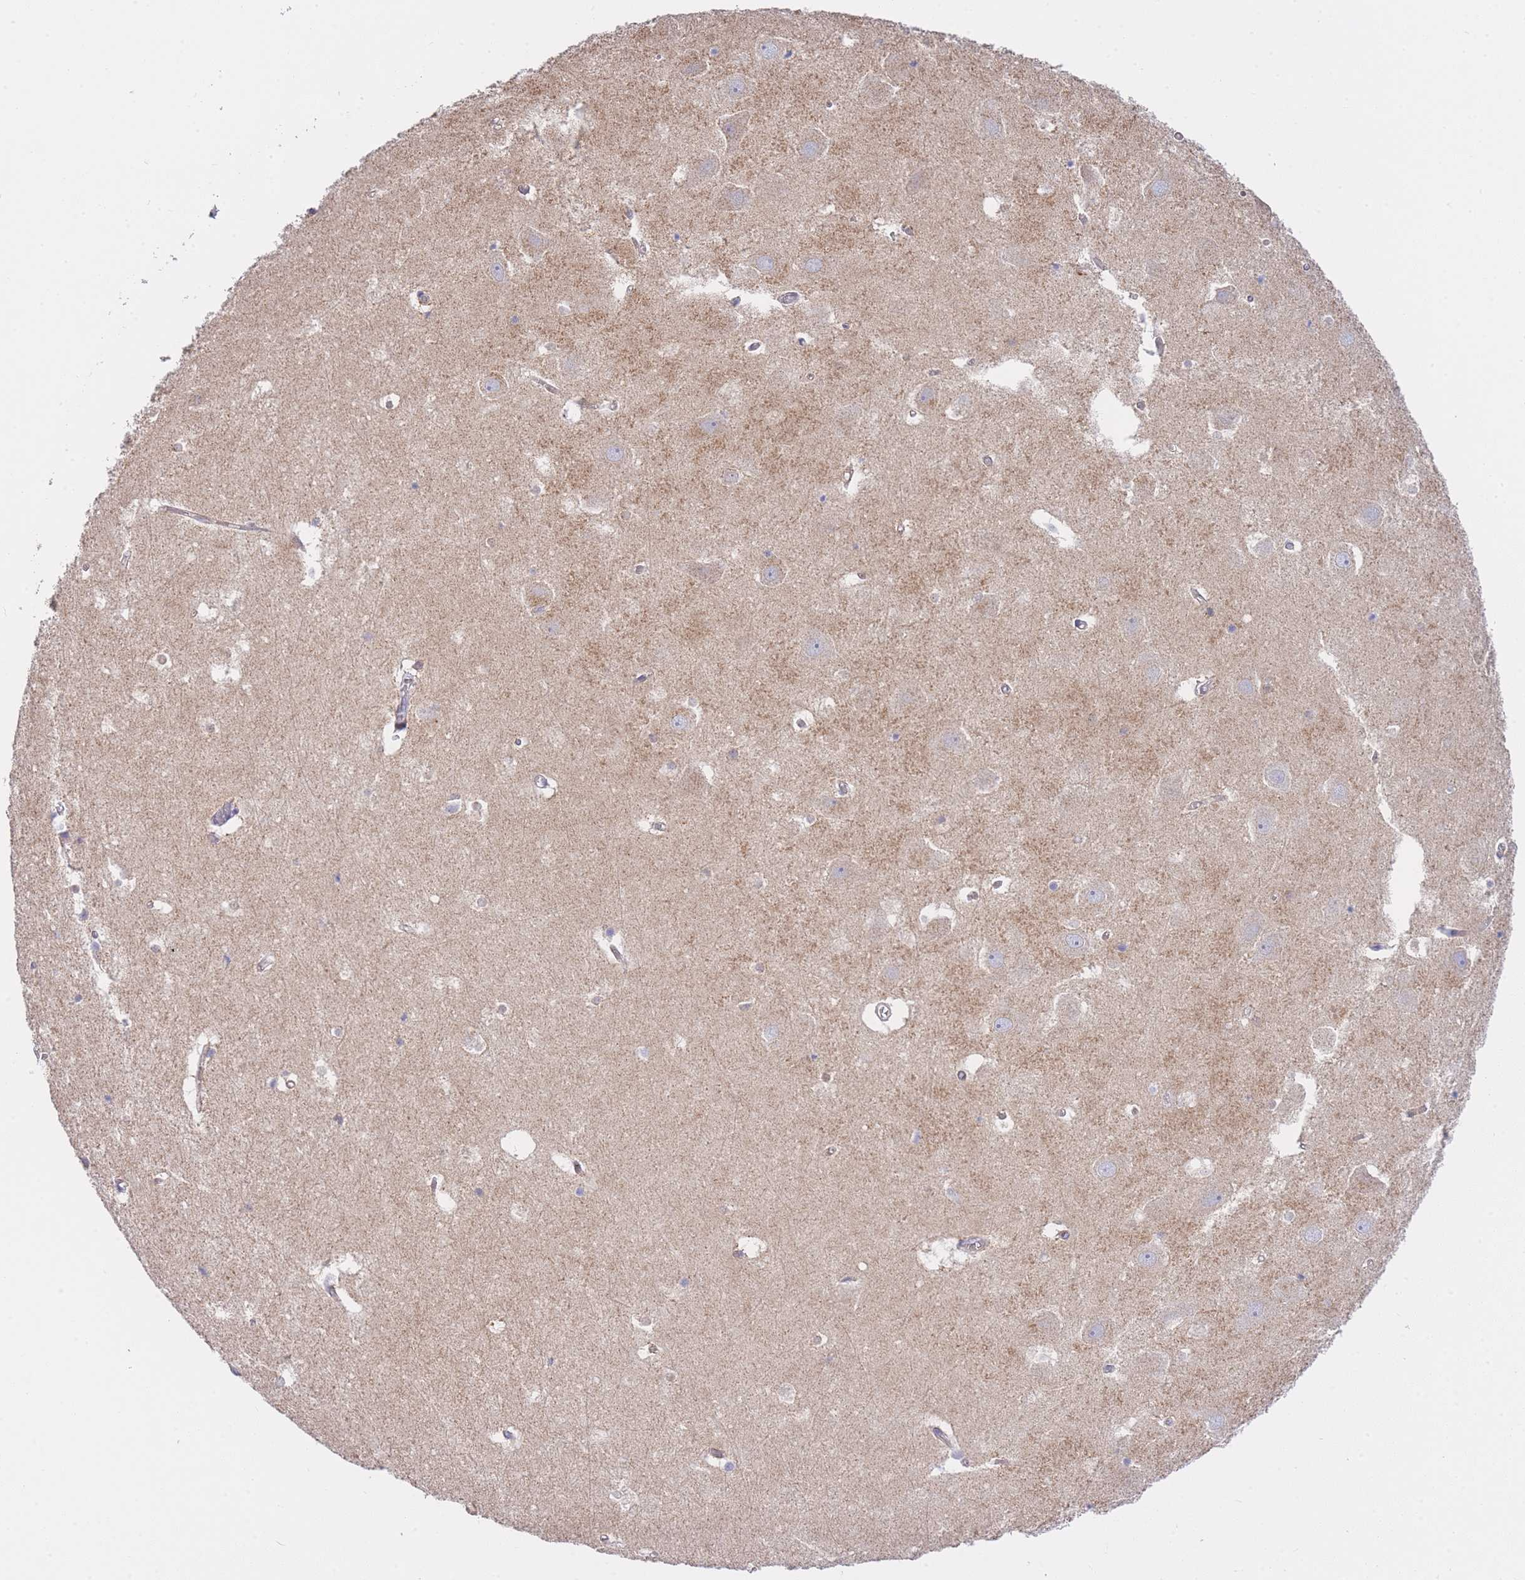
{"staining": {"intensity": "moderate", "quantity": "<25%", "location": "cytoplasmic/membranous"}, "tissue": "hippocampus", "cell_type": "Glial cells", "image_type": "normal", "snomed": [{"axis": "morphology", "description": "Normal tissue, NOS"}, {"axis": "topography", "description": "Hippocampus"}], "caption": "Glial cells show moderate cytoplasmic/membranous expression in about <25% of cells in normal hippocampus. Nuclei are stained in blue.", "gene": "CTBP1", "patient": {"sex": "female", "age": 52}}